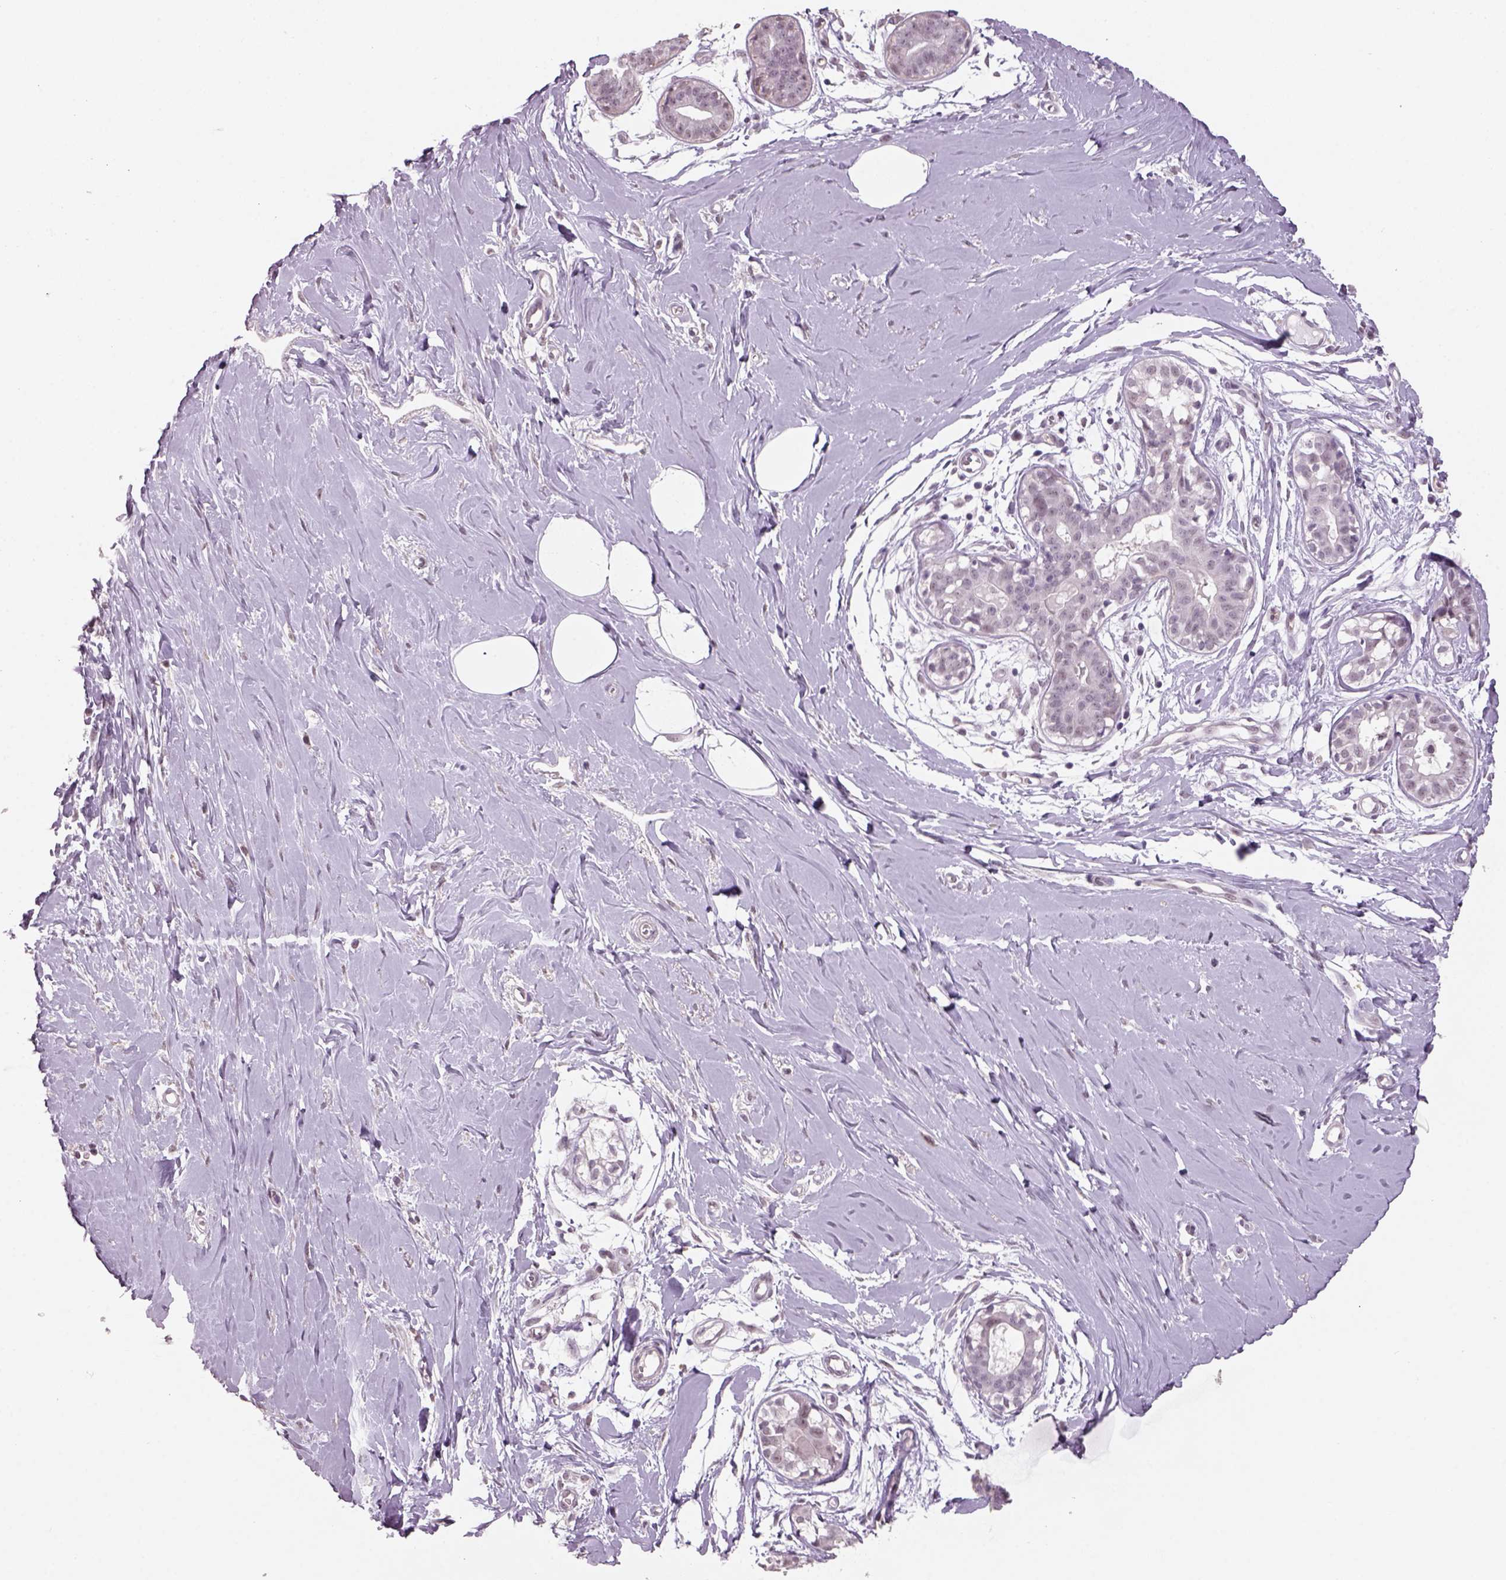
{"staining": {"intensity": "negative", "quantity": "none", "location": "none"}, "tissue": "breast", "cell_type": "Adipocytes", "image_type": "normal", "snomed": [{"axis": "morphology", "description": "Normal tissue, NOS"}, {"axis": "topography", "description": "Breast"}], "caption": "A high-resolution image shows immunohistochemistry (IHC) staining of unremarkable breast, which displays no significant staining in adipocytes.", "gene": "NAT8B", "patient": {"sex": "female", "age": 49}}